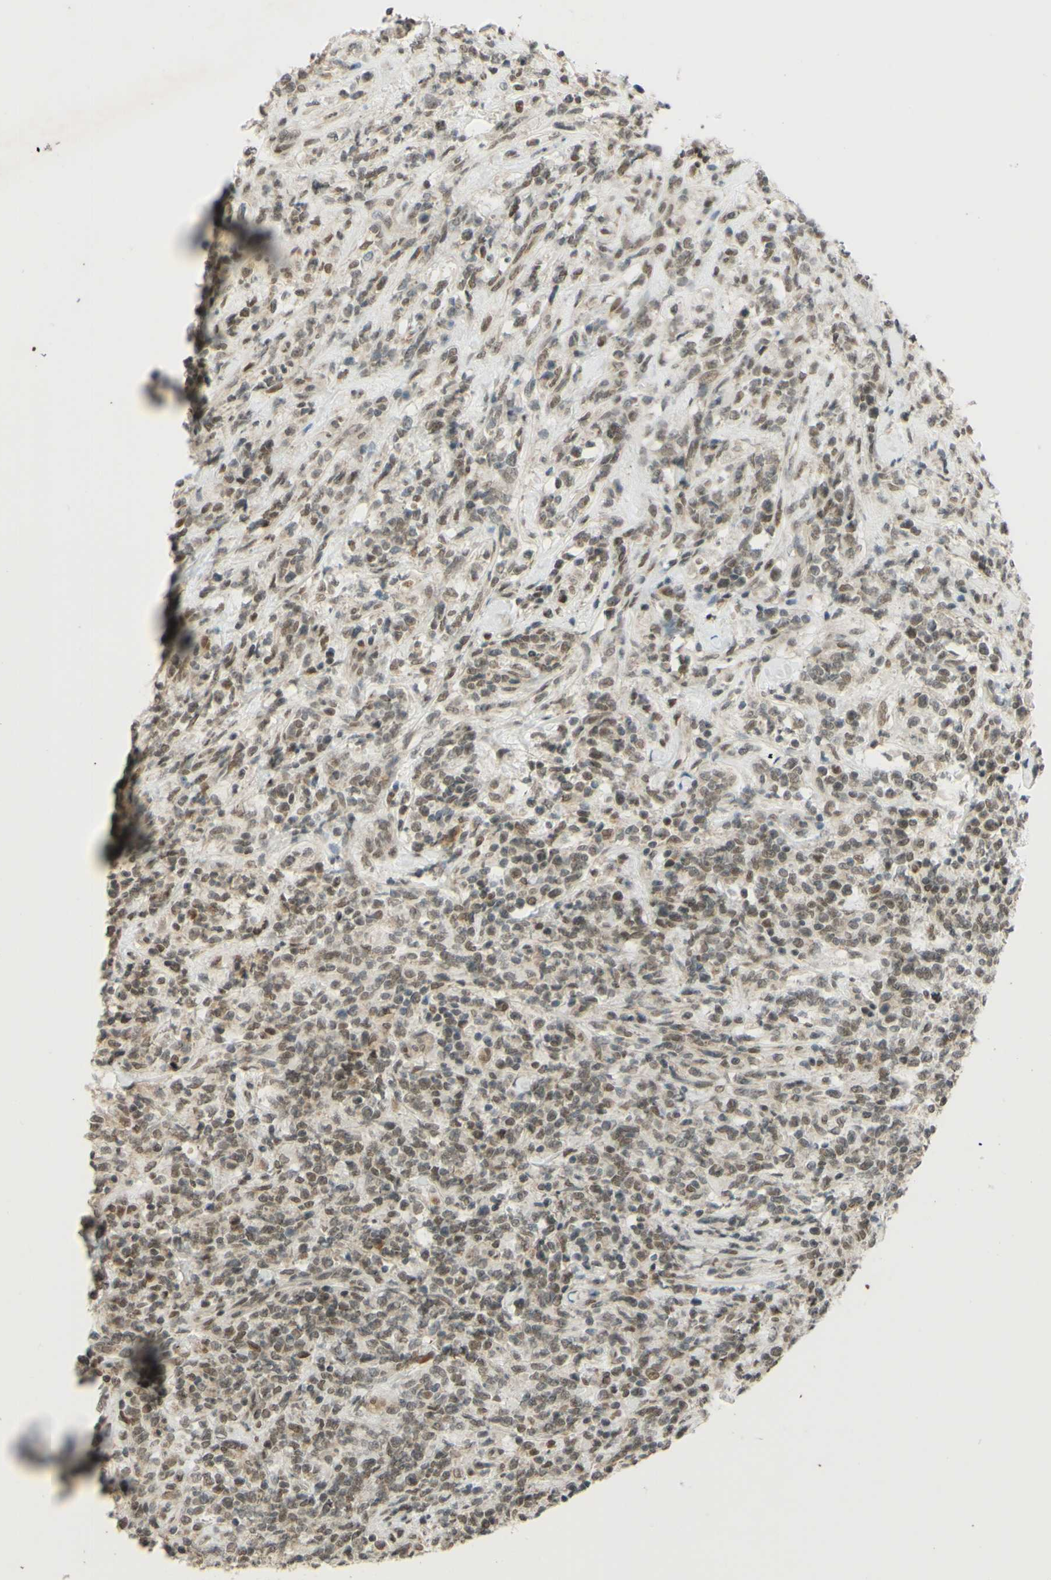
{"staining": {"intensity": "moderate", "quantity": ">75%", "location": "nuclear"}, "tissue": "lymphoma", "cell_type": "Tumor cells", "image_type": "cancer", "snomed": [{"axis": "morphology", "description": "Malignant lymphoma, non-Hodgkin's type, High grade"}, {"axis": "topography", "description": "Soft tissue"}], "caption": "High-grade malignant lymphoma, non-Hodgkin's type tissue exhibits moderate nuclear expression in approximately >75% of tumor cells, visualized by immunohistochemistry.", "gene": "SMARCB1", "patient": {"sex": "male", "age": 18}}